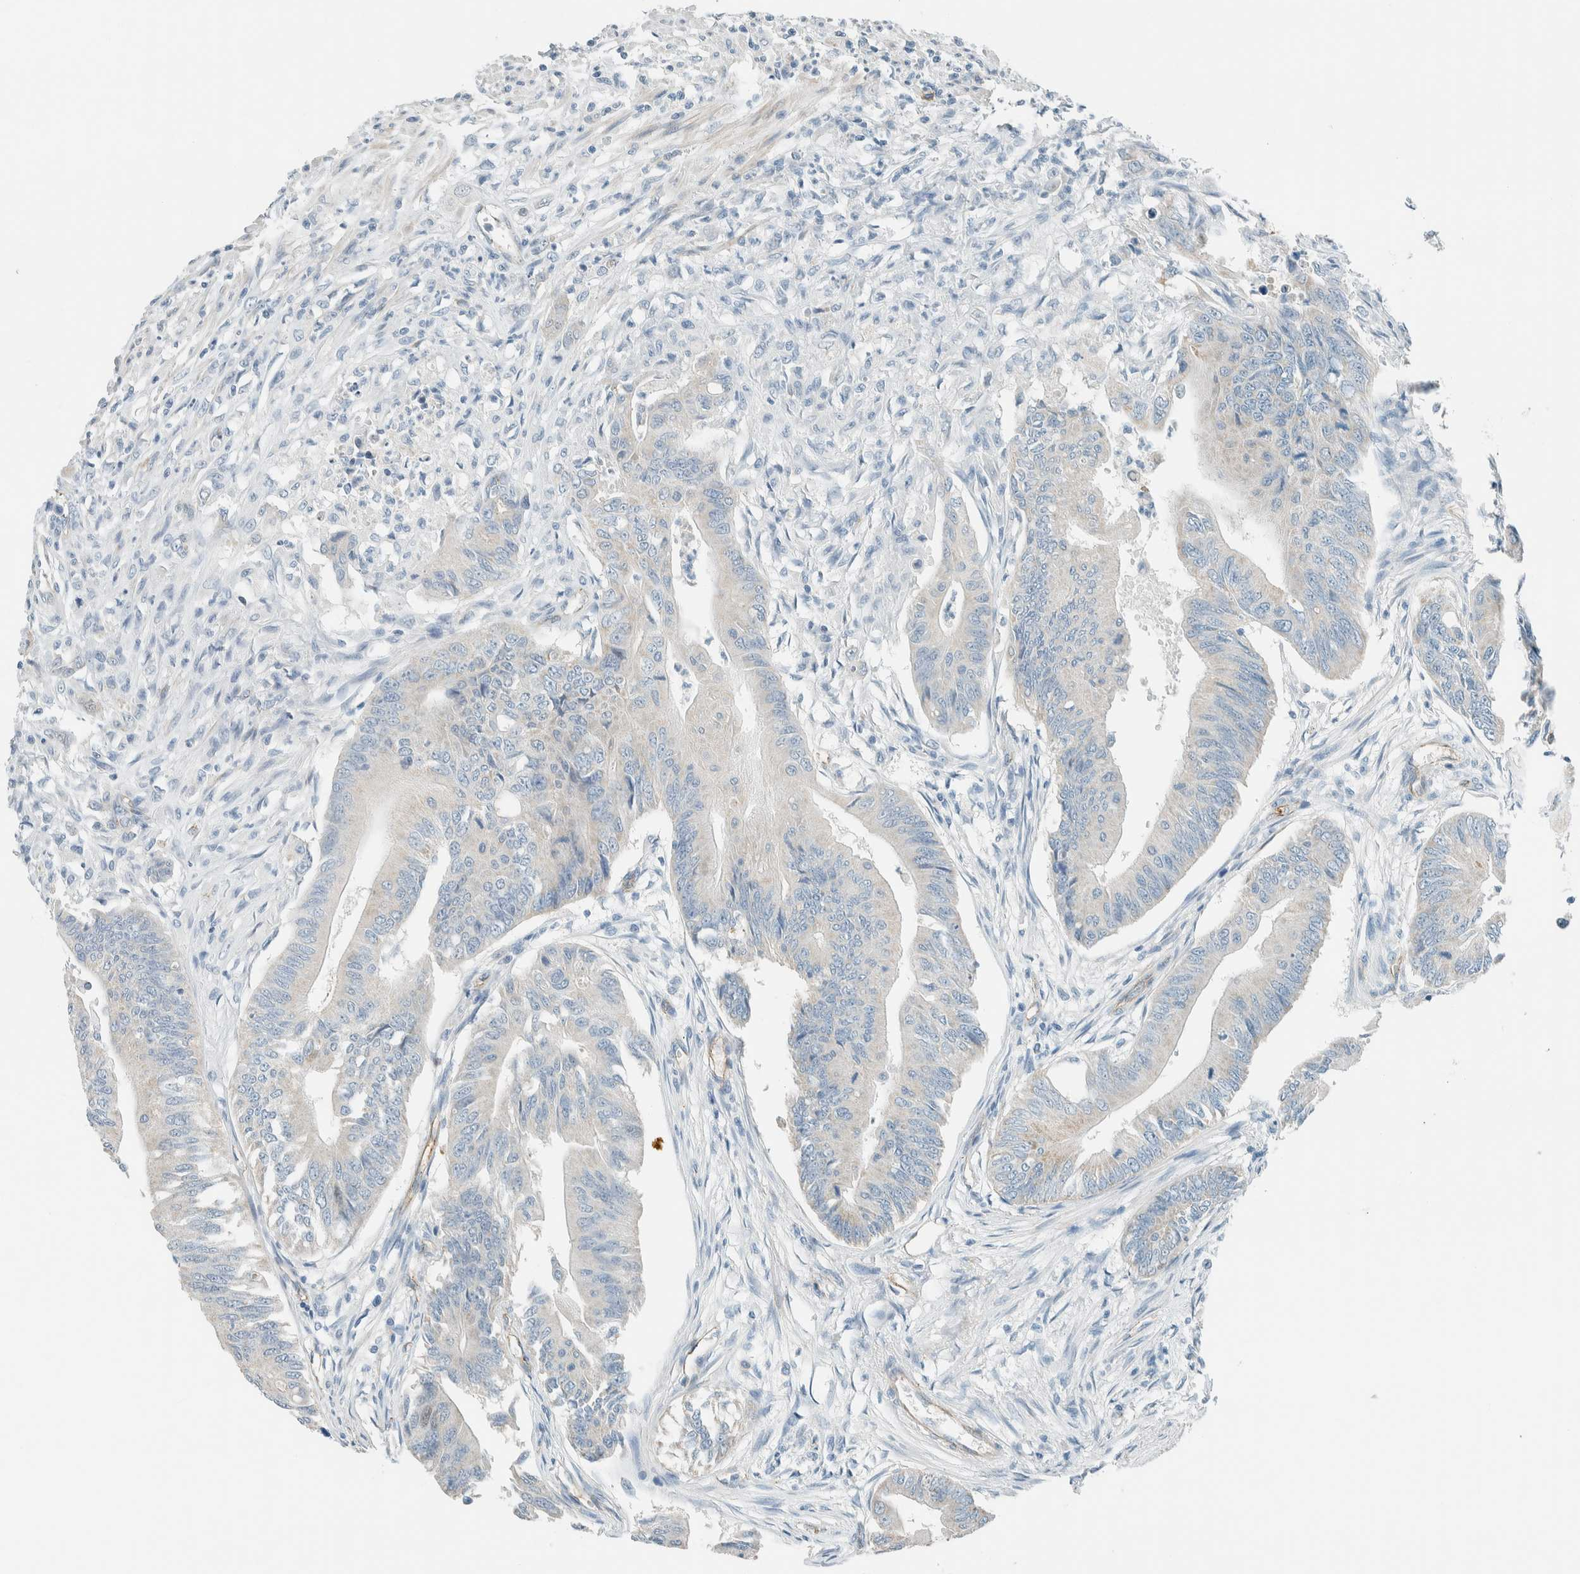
{"staining": {"intensity": "weak", "quantity": "<25%", "location": "cytoplasmic/membranous"}, "tissue": "colorectal cancer", "cell_type": "Tumor cells", "image_type": "cancer", "snomed": [{"axis": "morphology", "description": "Adenoma, NOS"}, {"axis": "morphology", "description": "Adenocarcinoma, NOS"}, {"axis": "topography", "description": "Colon"}], "caption": "Immunohistochemistry of human colorectal cancer (adenocarcinoma) exhibits no staining in tumor cells.", "gene": "SLFN12", "patient": {"sex": "male", "age": 79}}